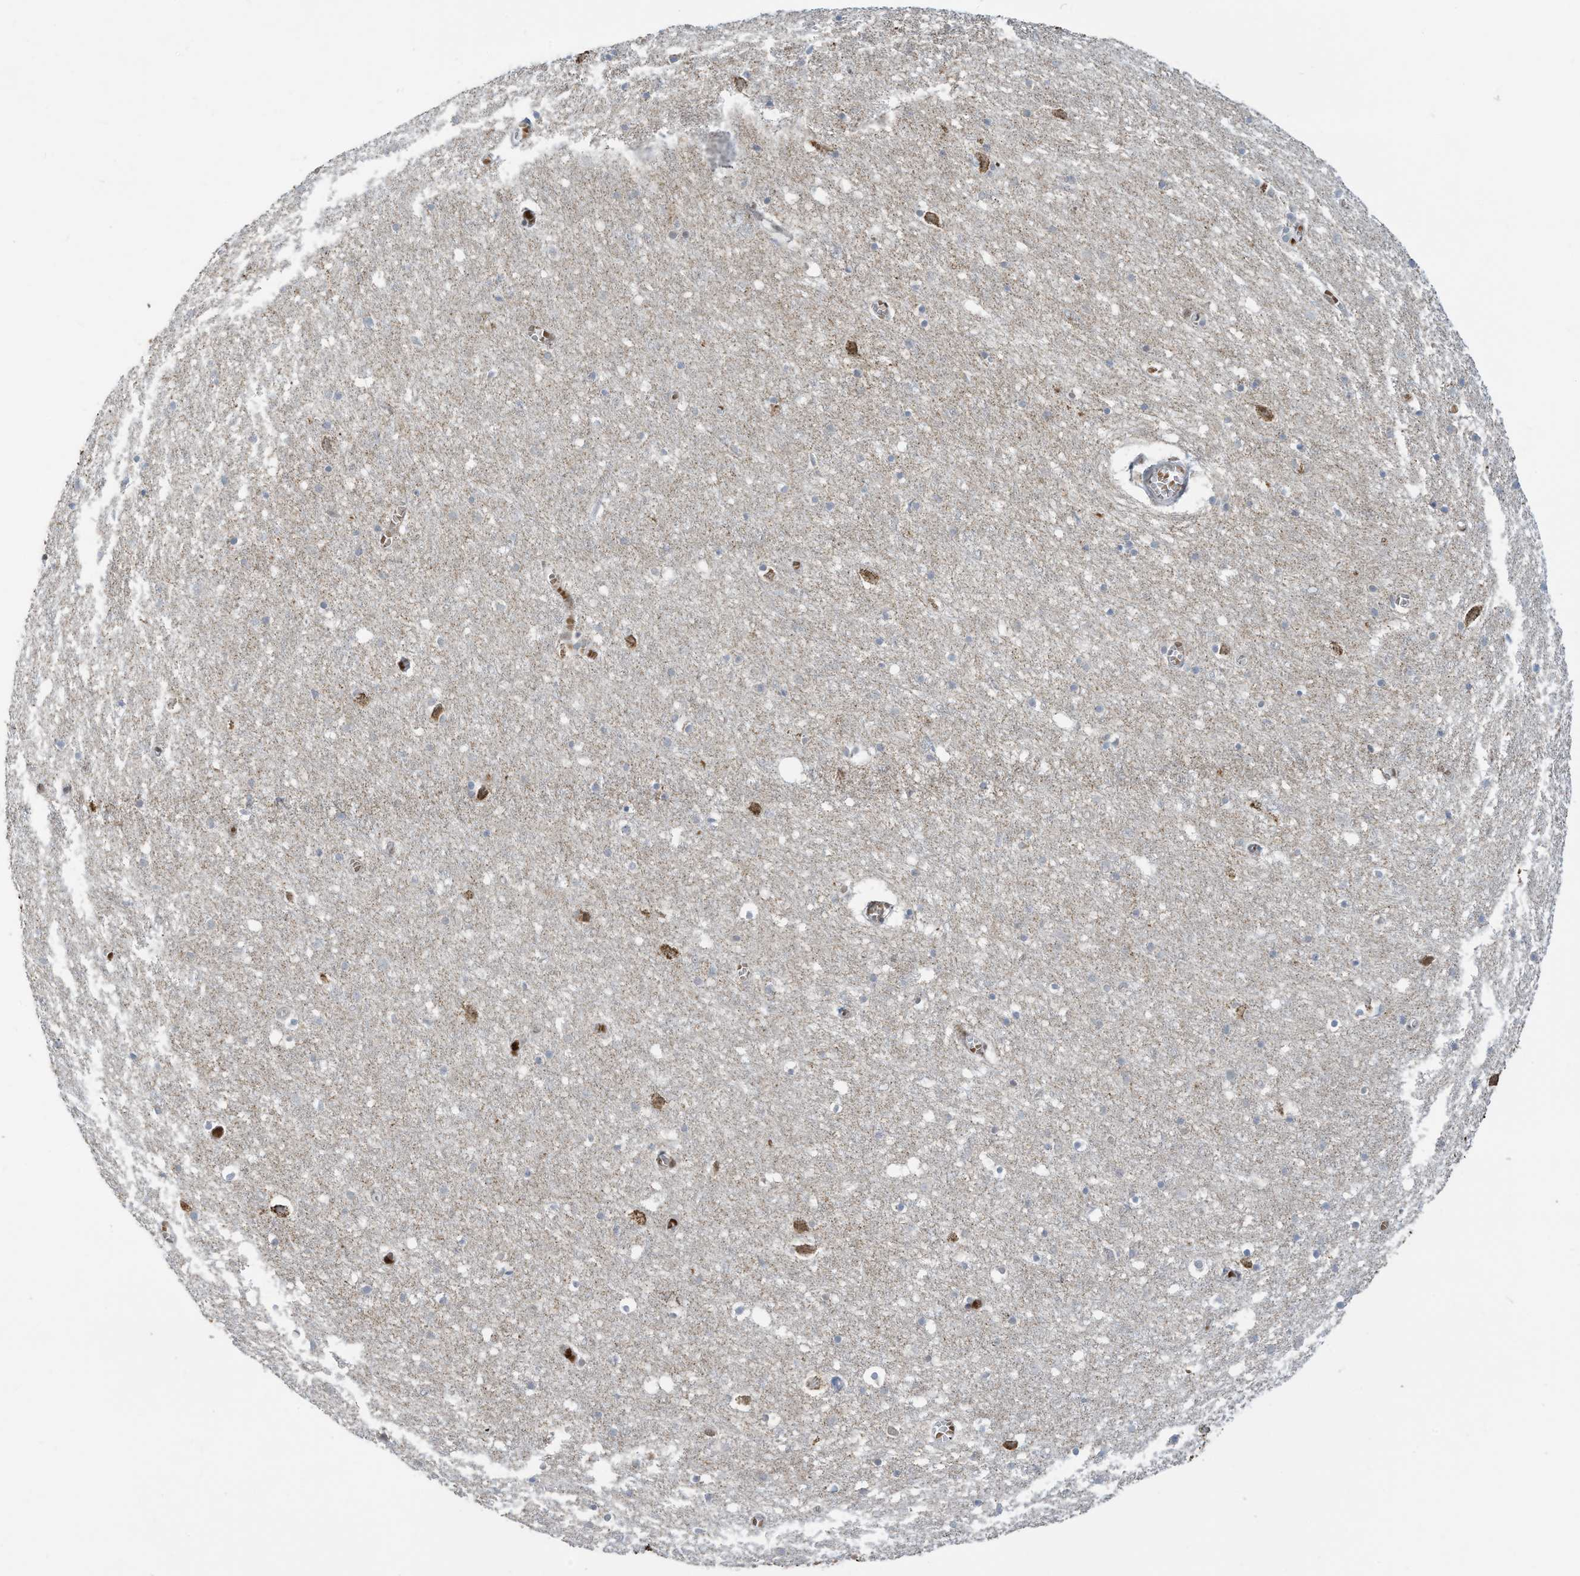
{"staining": {"intensity": "negative", "quantity": "none", "location": "none"}, "tissue": "cerebral cortex", "cell_type": "Endothelial cells", "image_type": "normal", "snomed": [{"axis": "morphology", "description": "Normal tissue, NOS"}, {"axis": "topography", "description": "Cerebral cortex"}], "caption": "IHC histopathology image of benign cerebral cortex stained for a protein (brown), which displays no expression in endothelial cells.", "gene": "ECT2L", "patient": {"sex": "female", "age": 64}}